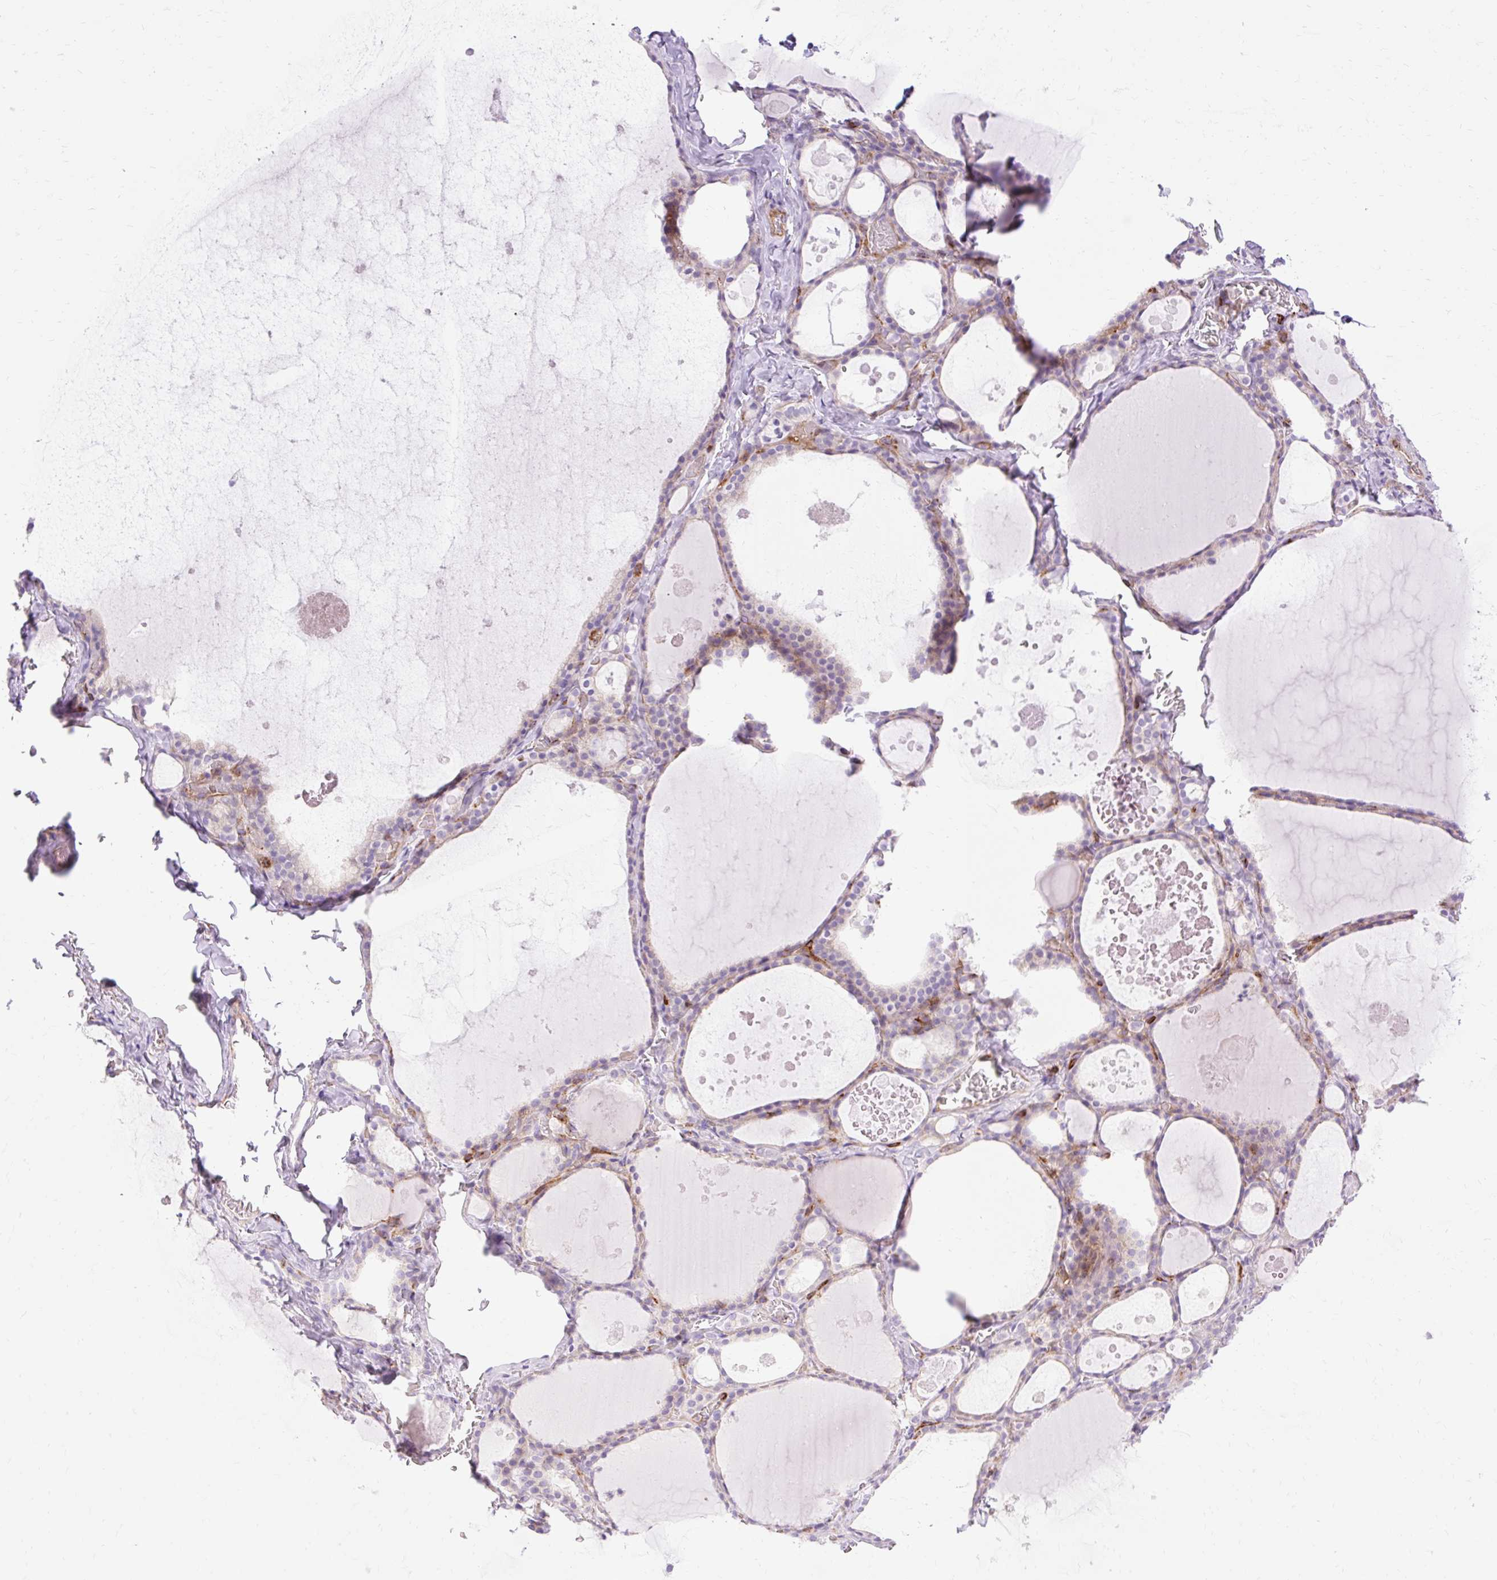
{"staining": {"intensity": "negative", "quantity": "none", "location": "none"}, "tissue": "thyroid gland", "cell_type": "Glandular cells", "image_type": "normal", "snomed": [{"axis": "morphology", "description": "Normal tissue, NOS"}, {"axis": "topography", "description": "Thyroid gland"}], "caption": "Image shows no significant protein staining in glandular cells of normal thyroid gland.", "gene": "CORO7", "patient": {"sex": "male", "age": 56}}